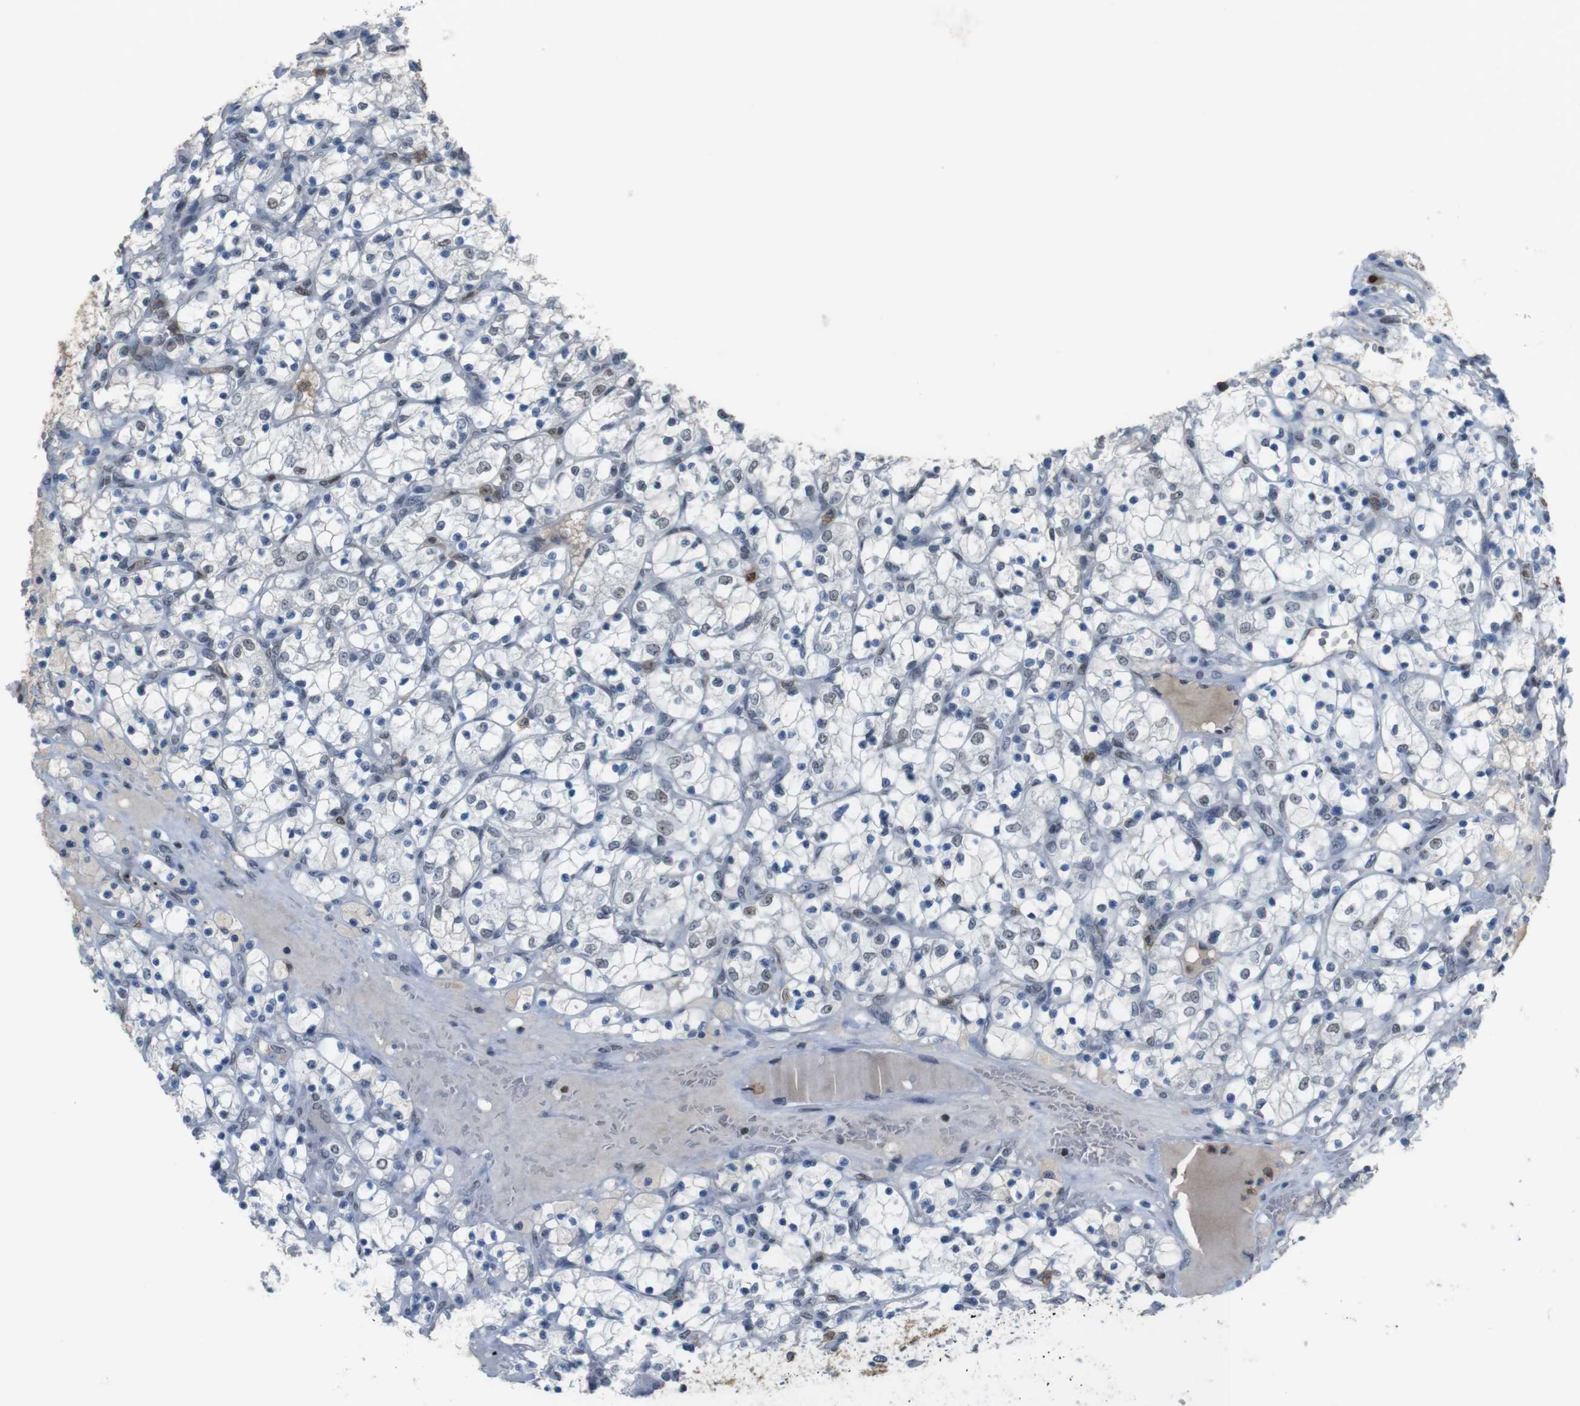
{"staining": {"intensity": "negative", "quantity": "none", "location": "none"}, "tissue": "renal cancer", "cell_type": "Tumor cells", "image_type": "cancer", "snomed": [{"axis": "morphology", "description": "Adenocarcinoma, NOS"}, {"axis": "topography", "description": "Kidney"}], "caption": "Immunohistochemistry (IHC) histopathology image of renal cancer (adenocarcinoma) stained for a protein (brown), which reveals no positivity in tumor cells.", "gene": "SUB1", "patient": {"sex": "female", "age": 69}}